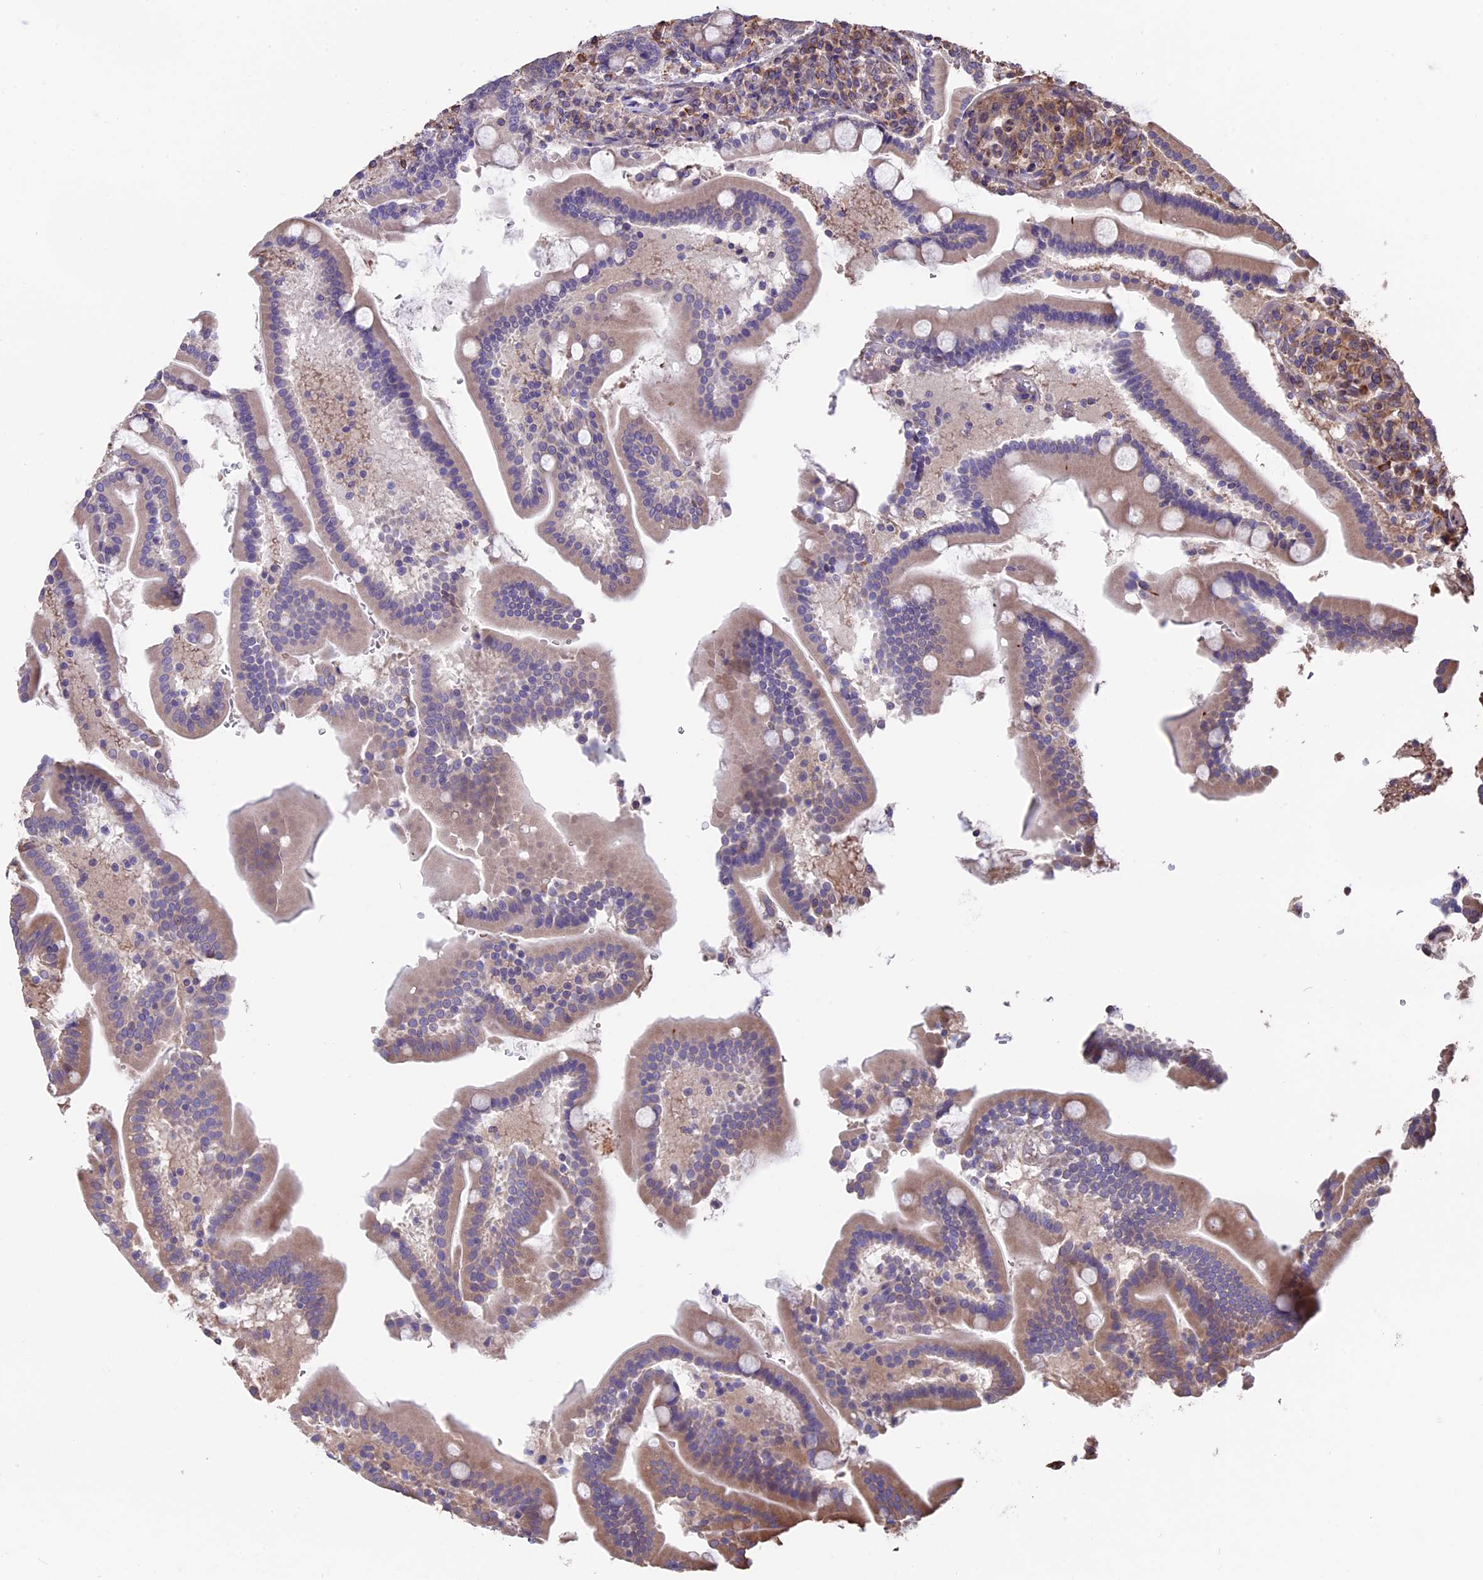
{"staining": {"intensity": "weak", "quantity": "<25%", "location": "cytoplasmic/membranous"}, "tissue": "duodenum", "cell_type": "Glandular cells", "image_type": "normal", "snomed": [{"axis": "morphology", "description": "Normal tissue, NOS"}, {"axis": "topography", "description": "Duodenum"}], "caption": "DAB (3,3'-diaminobenzidine) immunohistochemical staining of unremarkable duodenum exhibits no significant expression in glandular cells.", "gene": "SEH1L", "patient": {"sex": "male", "age": 55}}